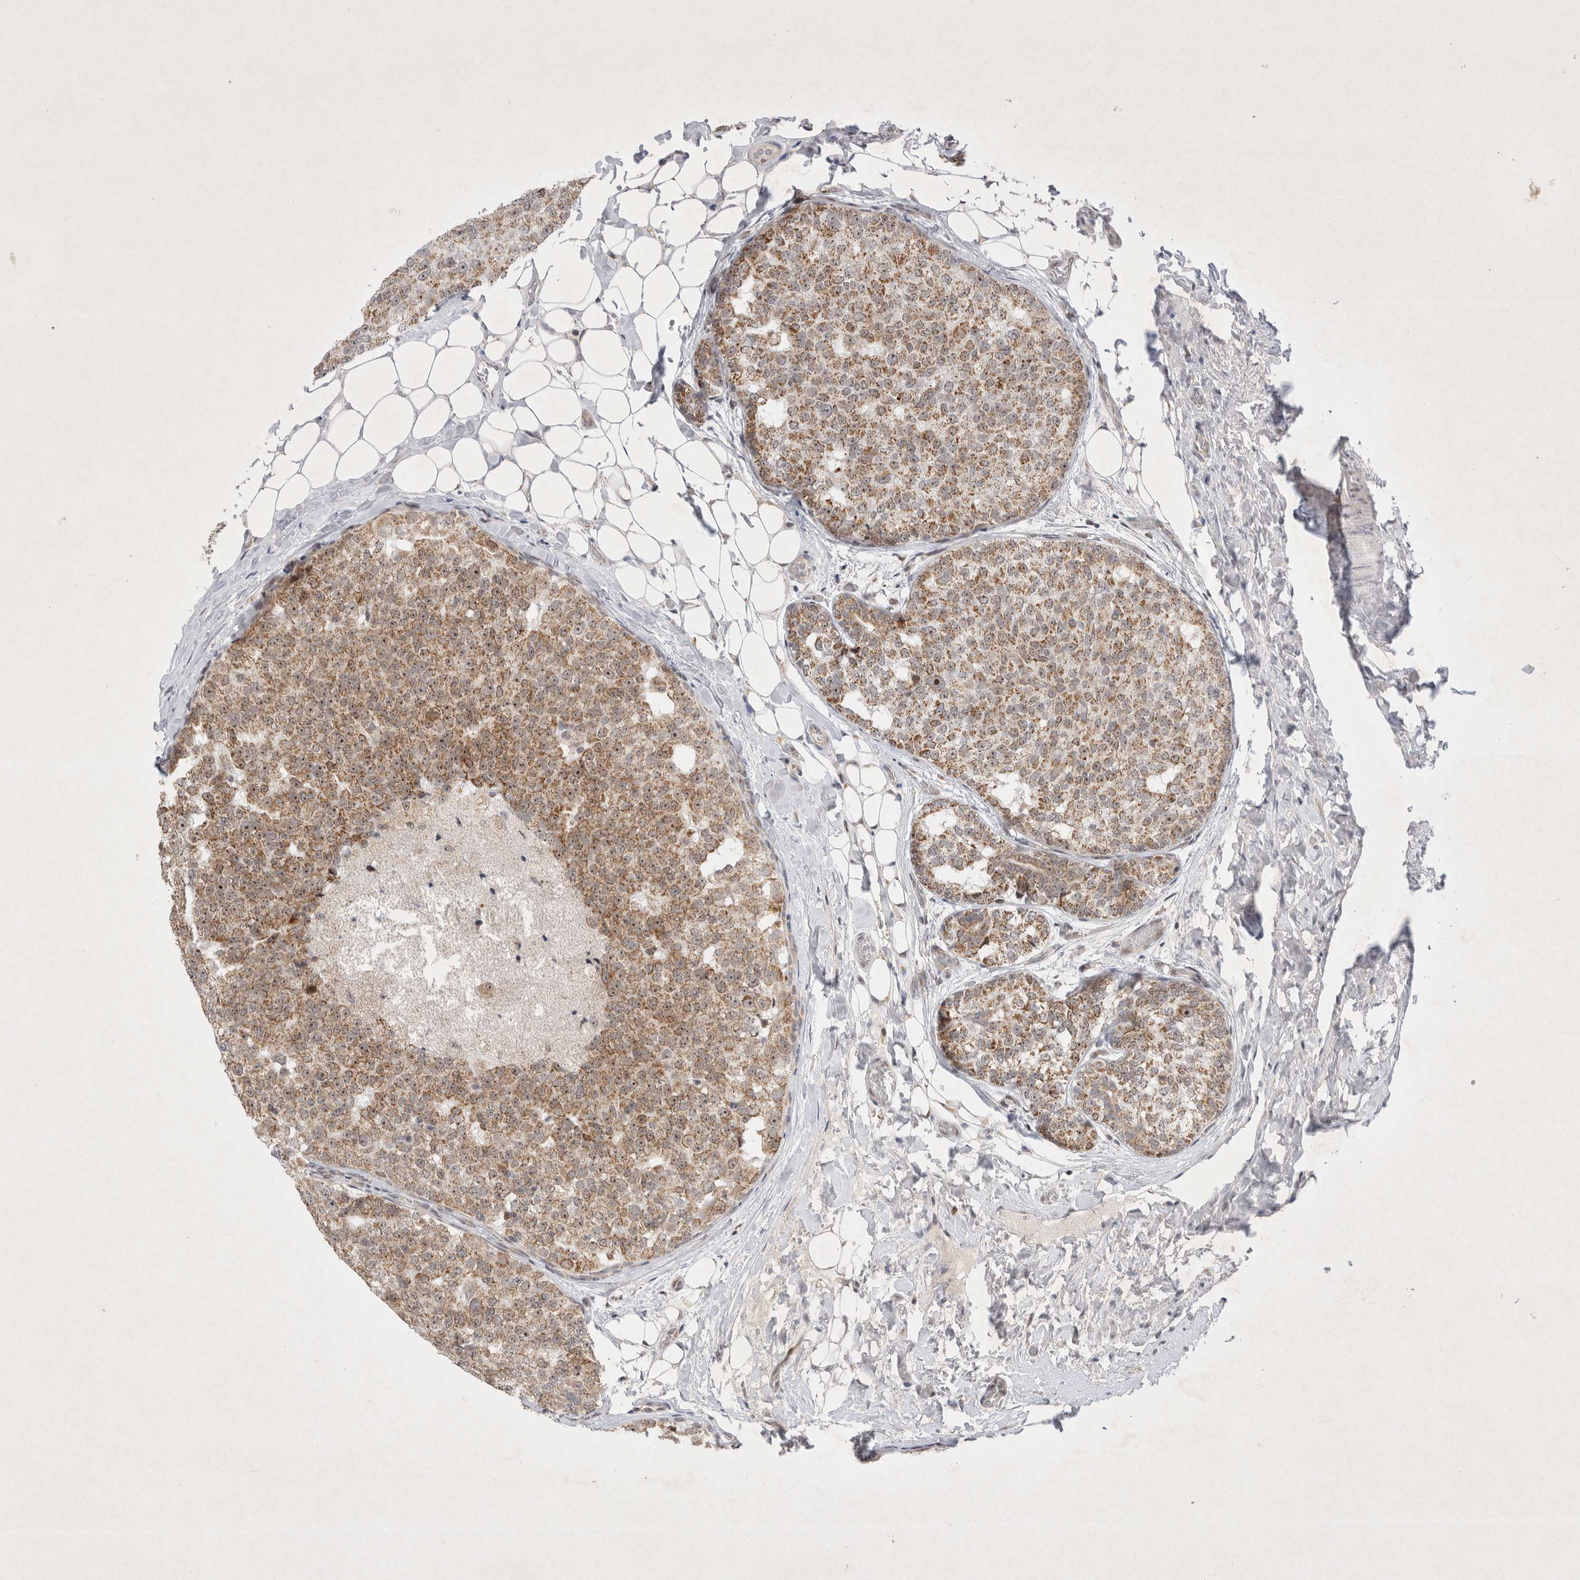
{"staining": {"intensity": "moderate", "quantity": ">75%", "location": "cytoplasmic/membranous,nuclear"}, "tissue": "breast cancer", "cell_type": "Tumor cells", "image_type": "cancer", "snomed": [{"axis": "morphology", "description": "Normal tissue, NOS"}, {"axis": "morphology", "description": "Duct carcinoma"}, {"axis": "topography", "description": "Breast"}], "caption": "Immunohistochemical staining of human intraductal carcinoma (breast) reveals medium levels of moderate cytoplasmic/membranous and nuclear staining in about >75% of tumor cells.", "gene": "MRPL37", "patient": {"sex": "female", "age": 43}}